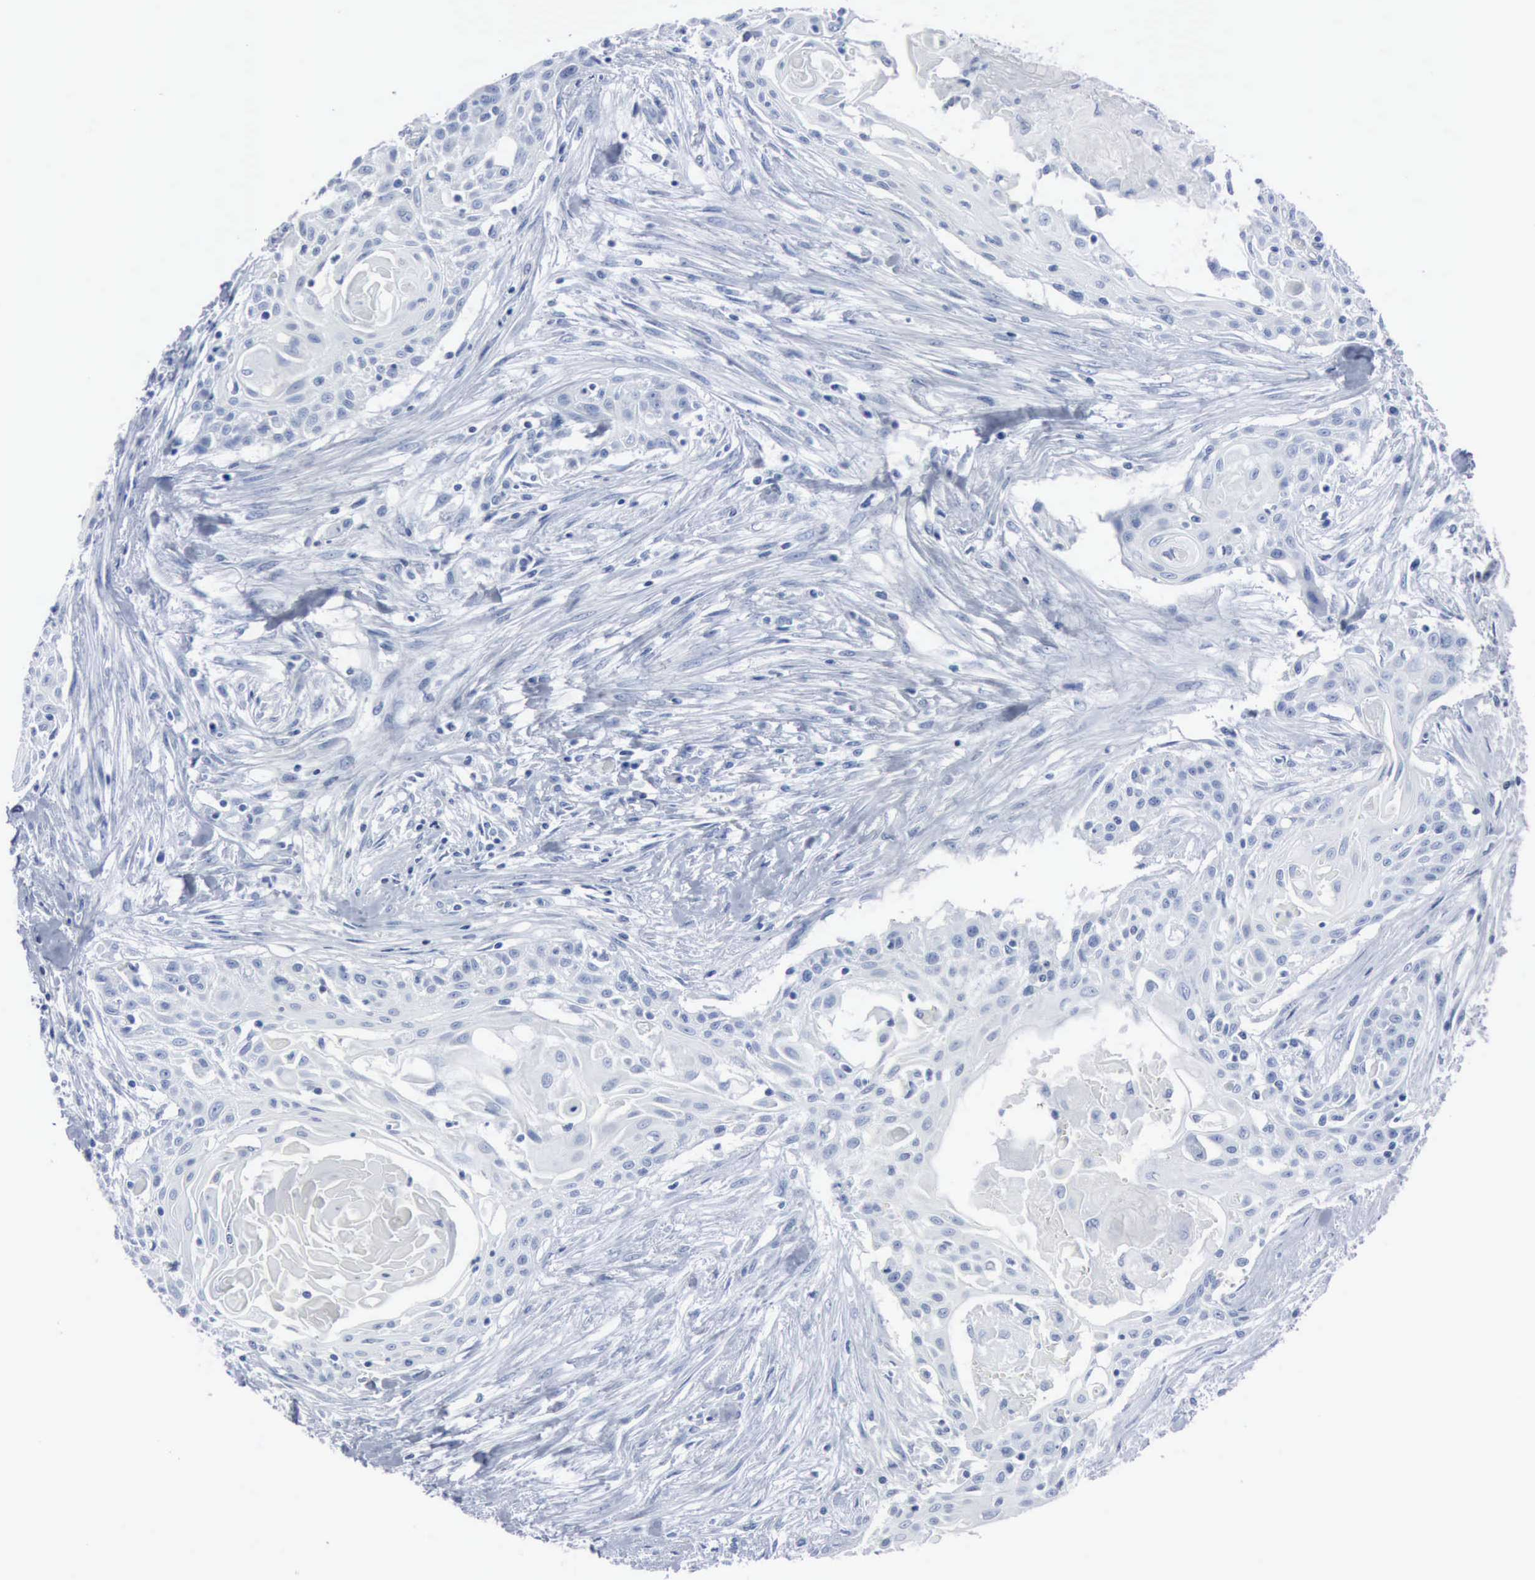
{"staining": {"intensity": "negative", "quantity": "none", "location": "none"}, "tissue": "head and neck cancer", "cell_type": "Tumor cells", "image_type": "cancer", "snomed": [{"axis": "morphology", "description": "Squamous cell carcinoma, NOS"}, {"axis": "morphology", "description": "Squamous cell carcinoma, metastatic, NOS"}, {"axis": "topography", "description": "Lymph node"}, {"axis": "topography", "description": "Salivary gland"}, {"axis": "topography", "description": "Head-Neck"}], "caption": "Immunohistochemical staining of human metastatic squamous cell carcinoma (head and neck) reveals no significant expression in tumor cells.", "gene": "DMD", "patient": {"sex": "female", "age": 74}}